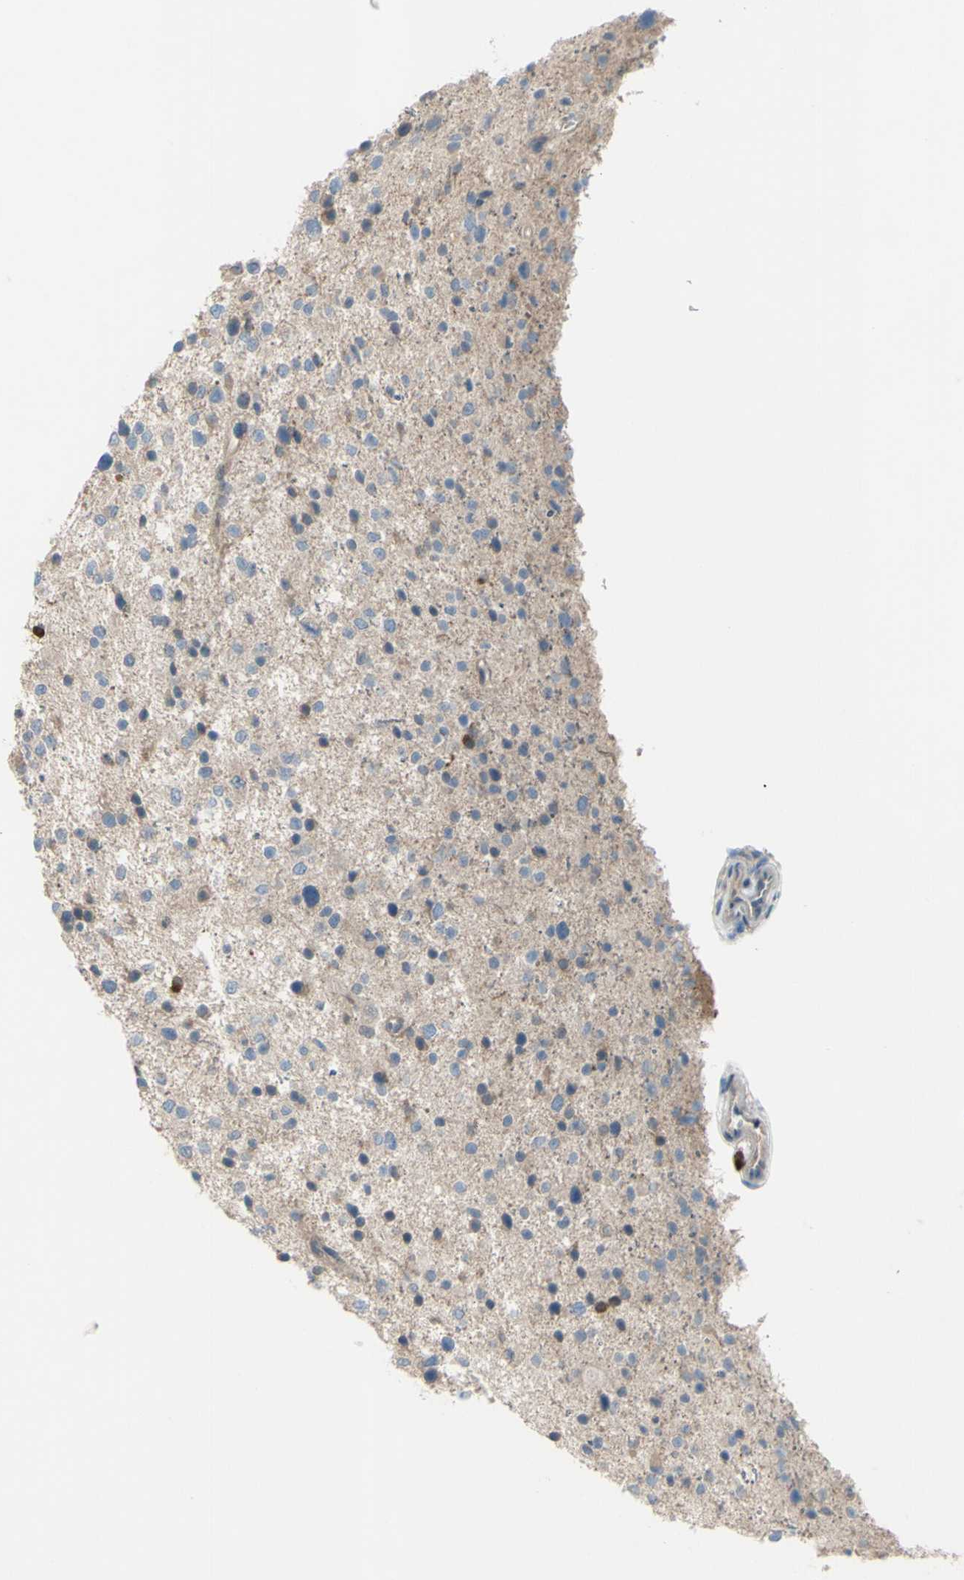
{"staining": {"intensity": "weak", "quantity": "25%-75%", "location": "cytoplasmic/membranous"}, "tissue": "glioma", "cell_type": "Tumor cells", "image_type": "cancer", "snomed": [{"axis": "morphology", "description": "Glioma, malignant, Low grade"}, {"axis": "topography", "description": "Brain"}], "caption": "Protein analysis of low-grade glioma (malignant) tissue reveals weak cytoplasmic/membranous expression in about 25%-75% of tumor cells.", "gene": "AFP", "patient": {"sex": "female", "age": 37}}